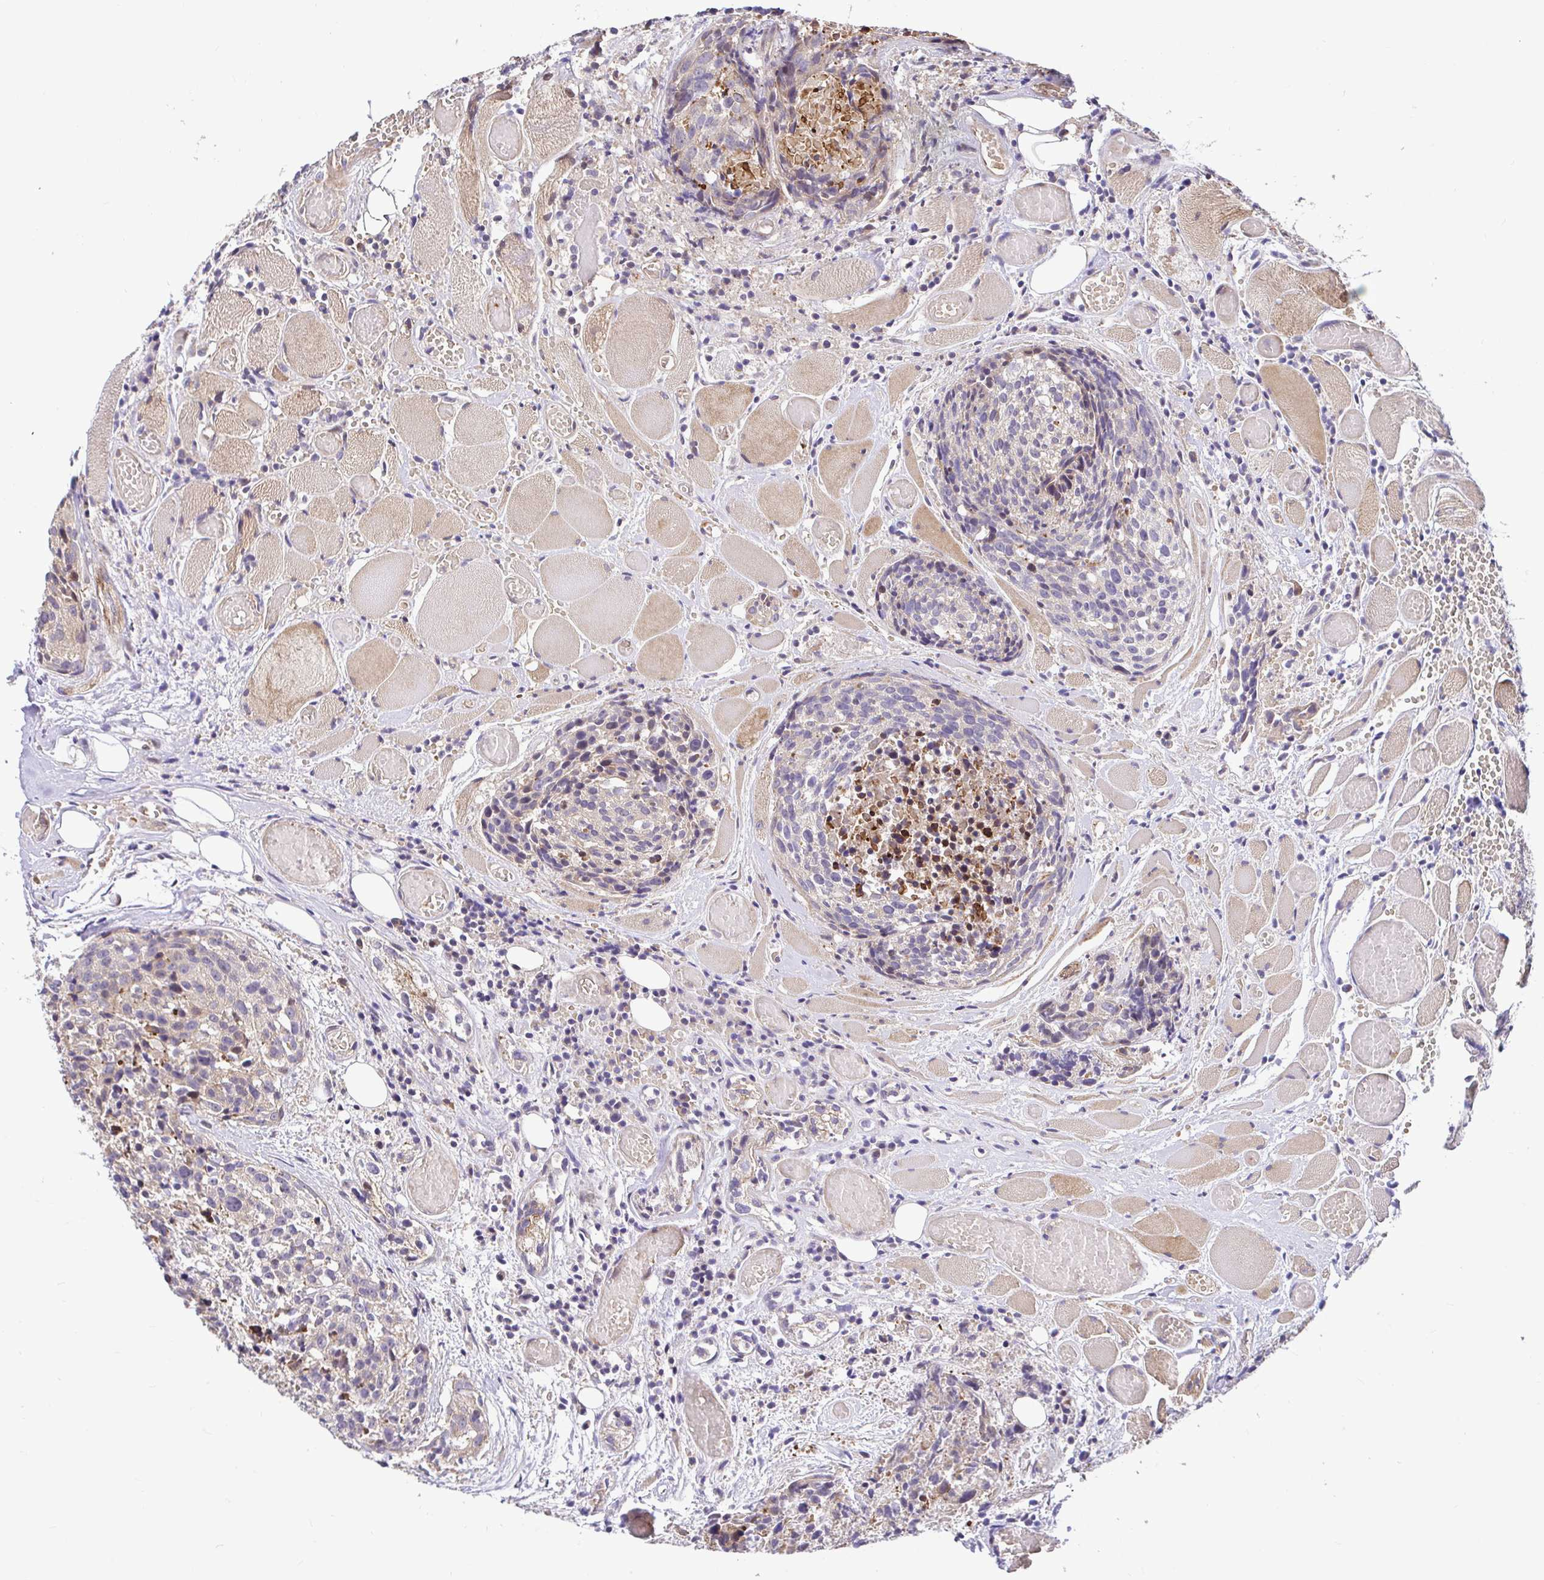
{"staining": {"intensity": "weak", "quantity": "25%-75%", "location": "cytoplasmic/membranous"}, "tissue": "head and neck cancer", "cell_type": "Tumor cells", "image_type": "cancer", "snomed": [{"axis": "morphology", "description": "Squamous cell carcinoma, NOS"}, {"axis": "topography", "description": "Oral tissue"}, {"axis": "topography", "description": "Head-Neck"}], "caption": "Brown immunohistochemical staining in human head and neck squamous cell carcinoma exhibits weak cytoplasmic/membranous positivity in about 25%-75% of tumor cells.", "gene": "TRIM55", "patient": {"sex": "male", "age": 64}}